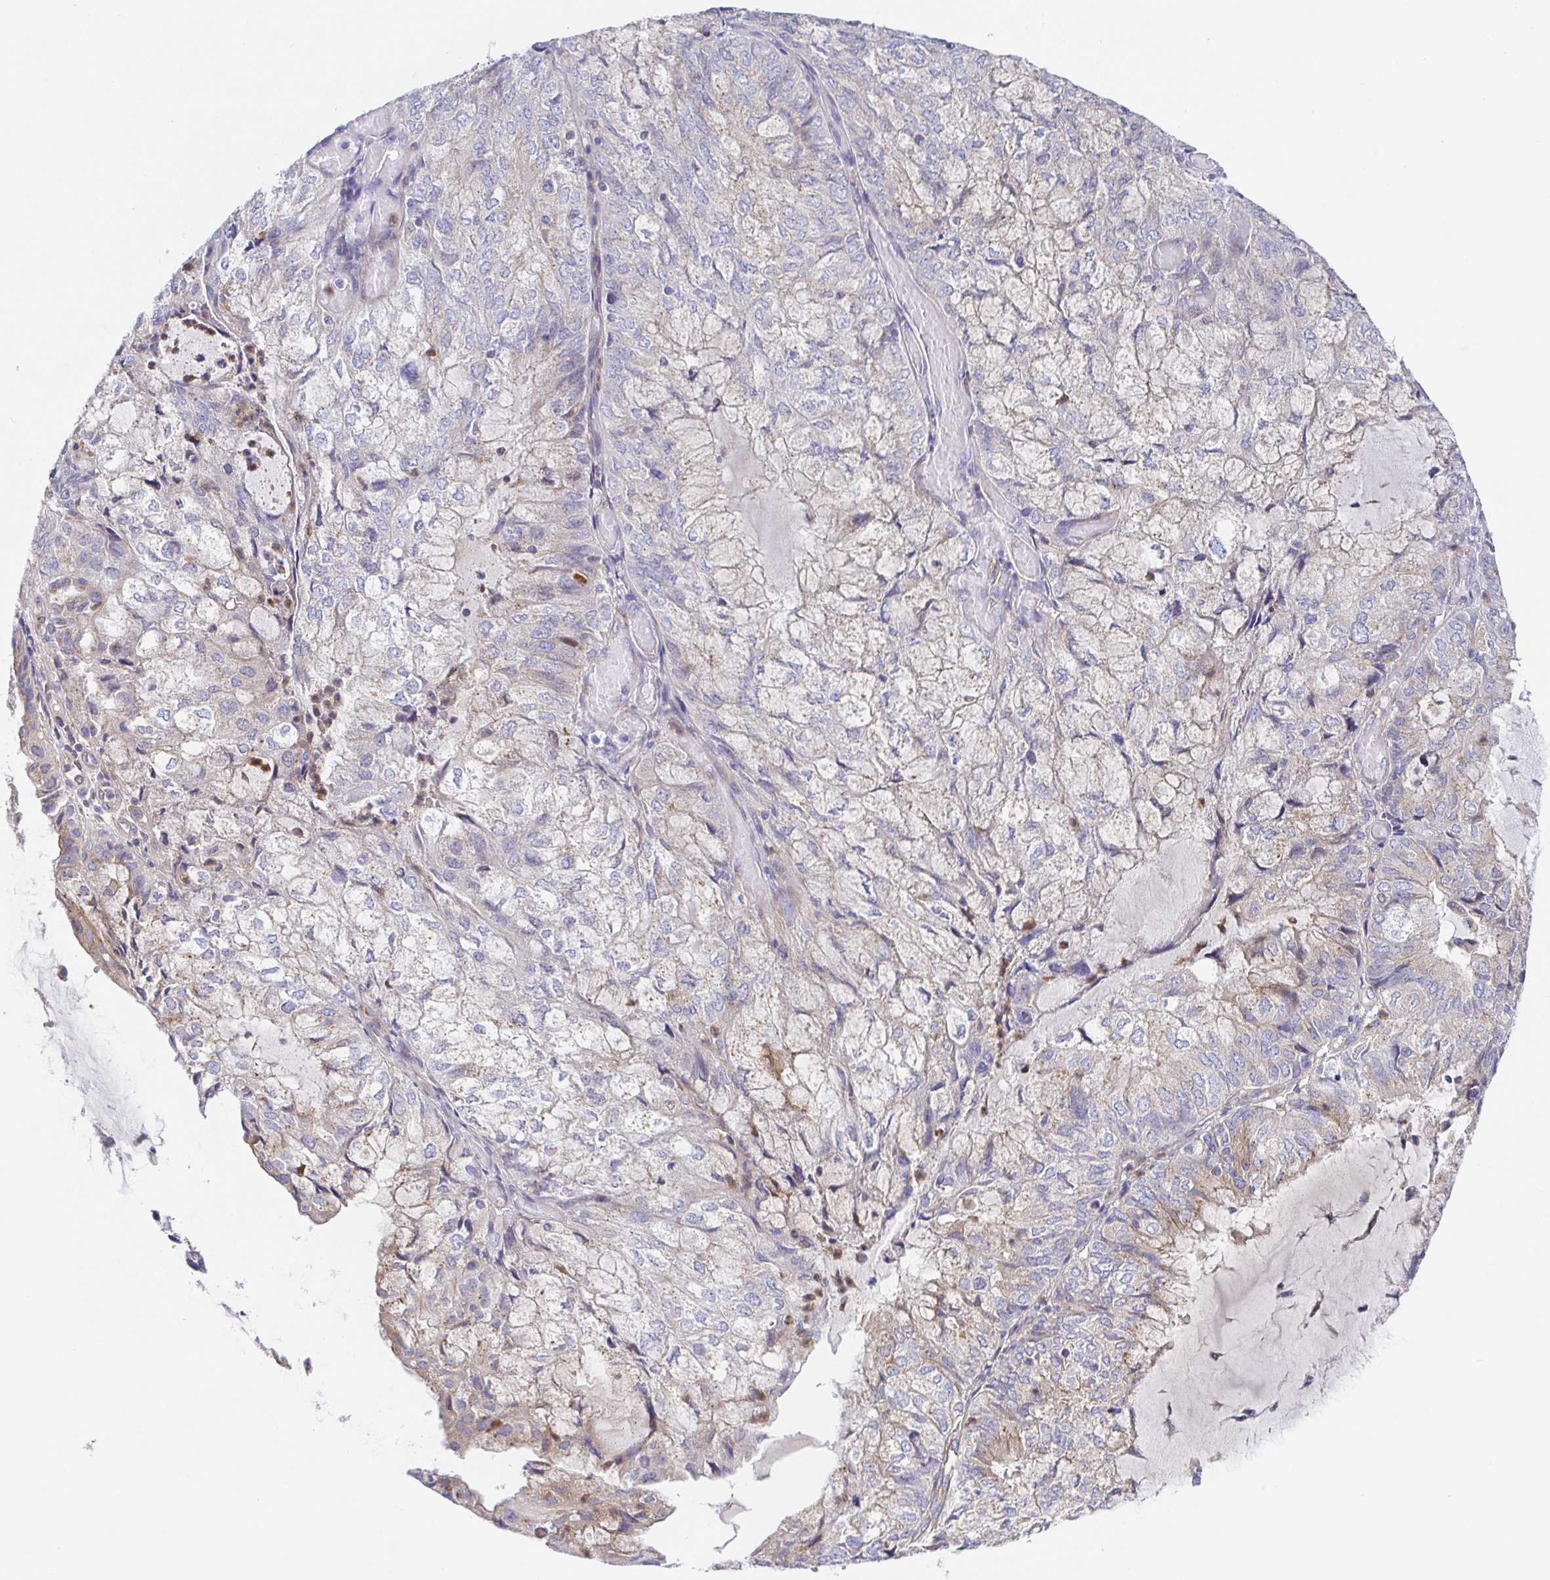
{"staining": {"intensity": "moderate", "quantity": "<25%", "location": "cytoplasmic/membranous"}, "tissue": "endometrial cancer", "cell_type": "Tumor cells", "image_type": "cancer", "snomed": [{"axis": "morphology", "description": "Adenocarcinoma, NOS"}, {"axis": "topography", "description": "Endometrium"}], "caption": "IHC staining of endometrial cancer, which displays low levels of moderate cytoplasmic/membranous positivity in about <25% of tumor cells indicating moderate cytoplasmic/membranous protein positivity. The staining was performed using DAB (brown) for protein detection and nuclei were counterstained in hematoxylin (blue).", "gene": "GOLGA1", "patient": {"sex": "female", "age": 81}}